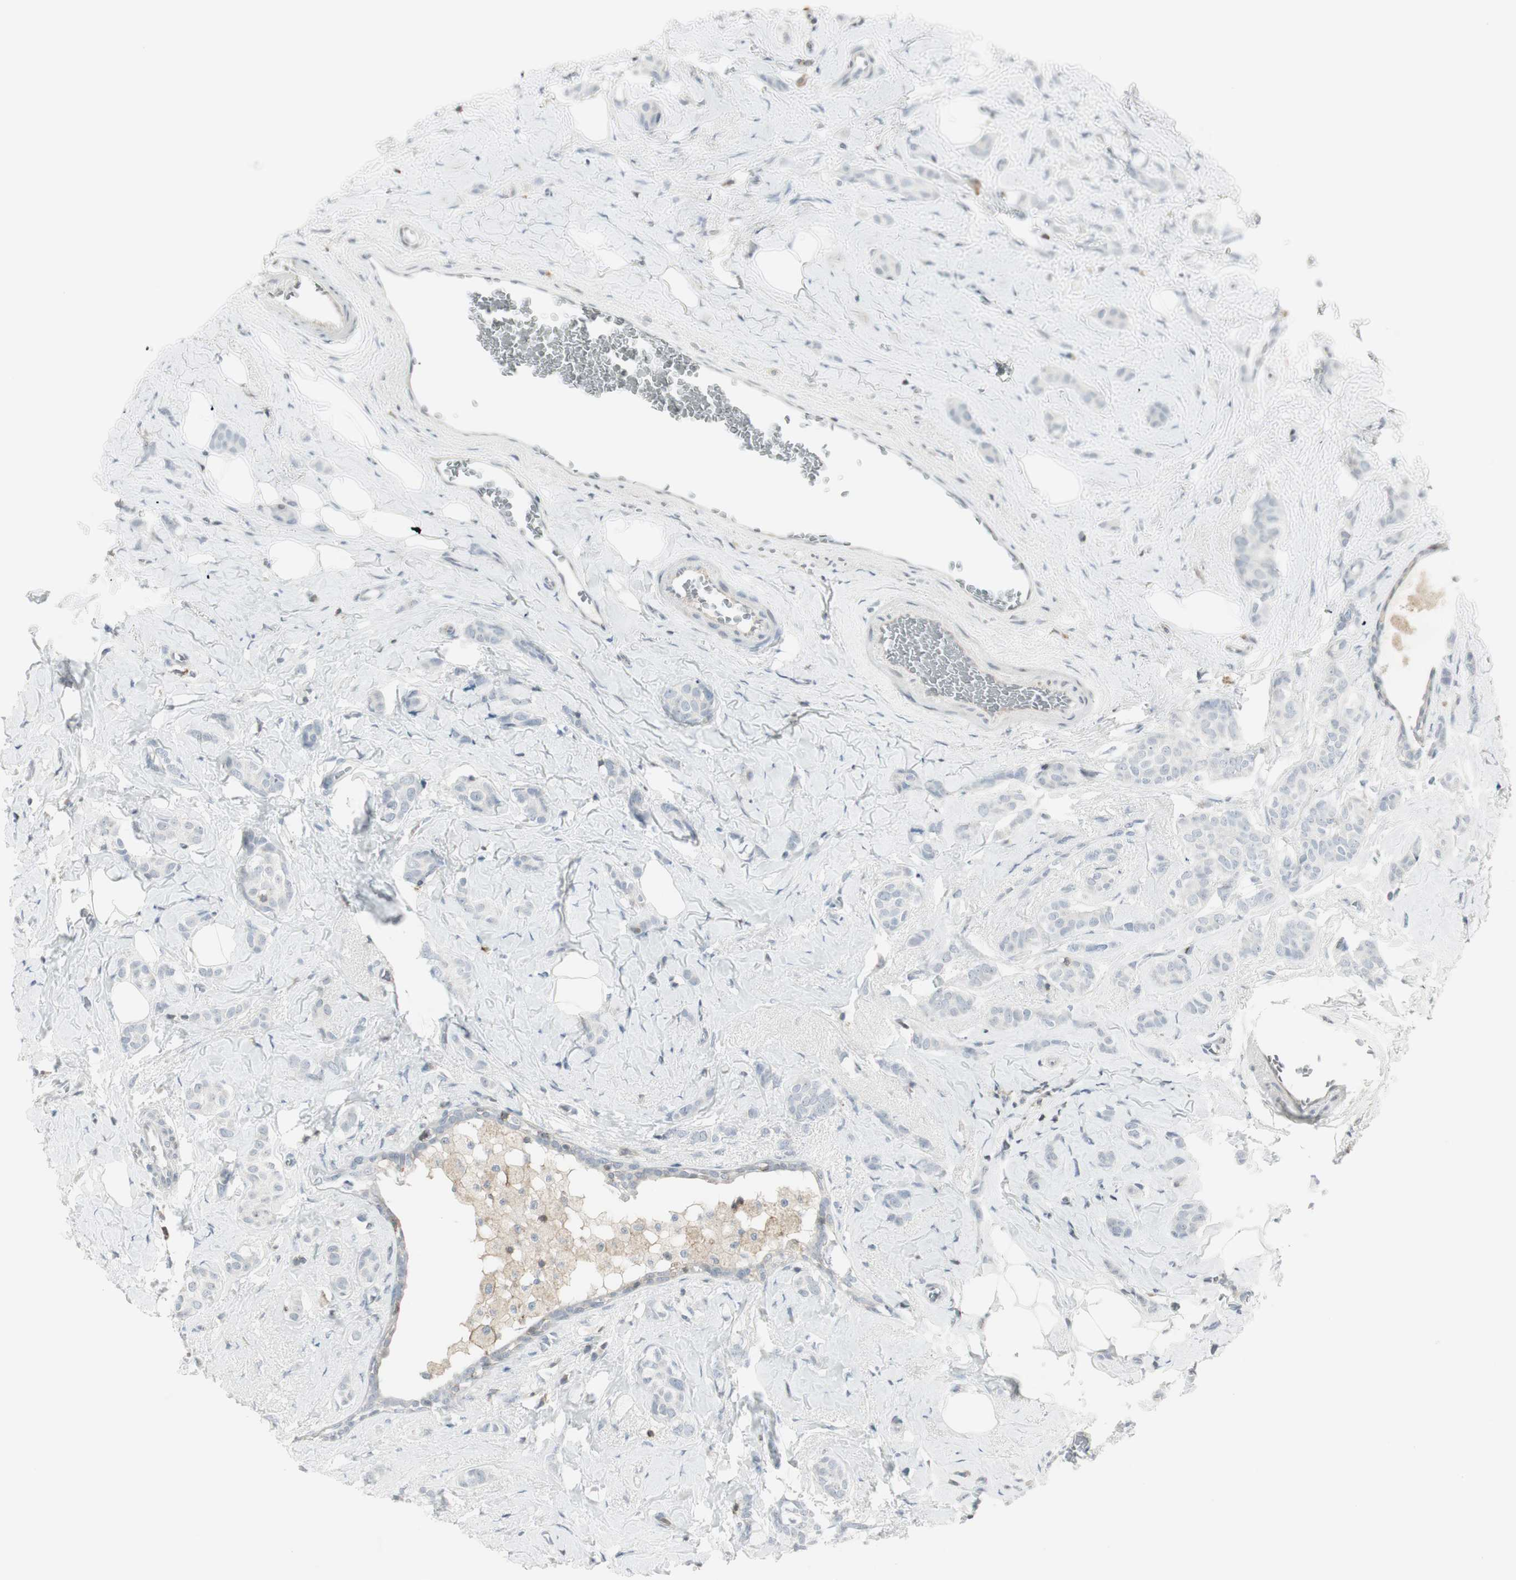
{"staining": {"intensity": "negative", "quantity": "none", "location": "none"}, "tissue": "breast cancer", "cell_type": "Tumor cells", "image_type": "cancer", "snomed": [{"axis": "morphology", "description": "Lobular carcinoma"}, {"axis": "topography", "description": "Breast"}], "caption": "There is no significant staining in tumor cells of lobular carcinoma (breast).", "gene": "MAP4K4", "patient": {"sex": "female", "age": 60}}